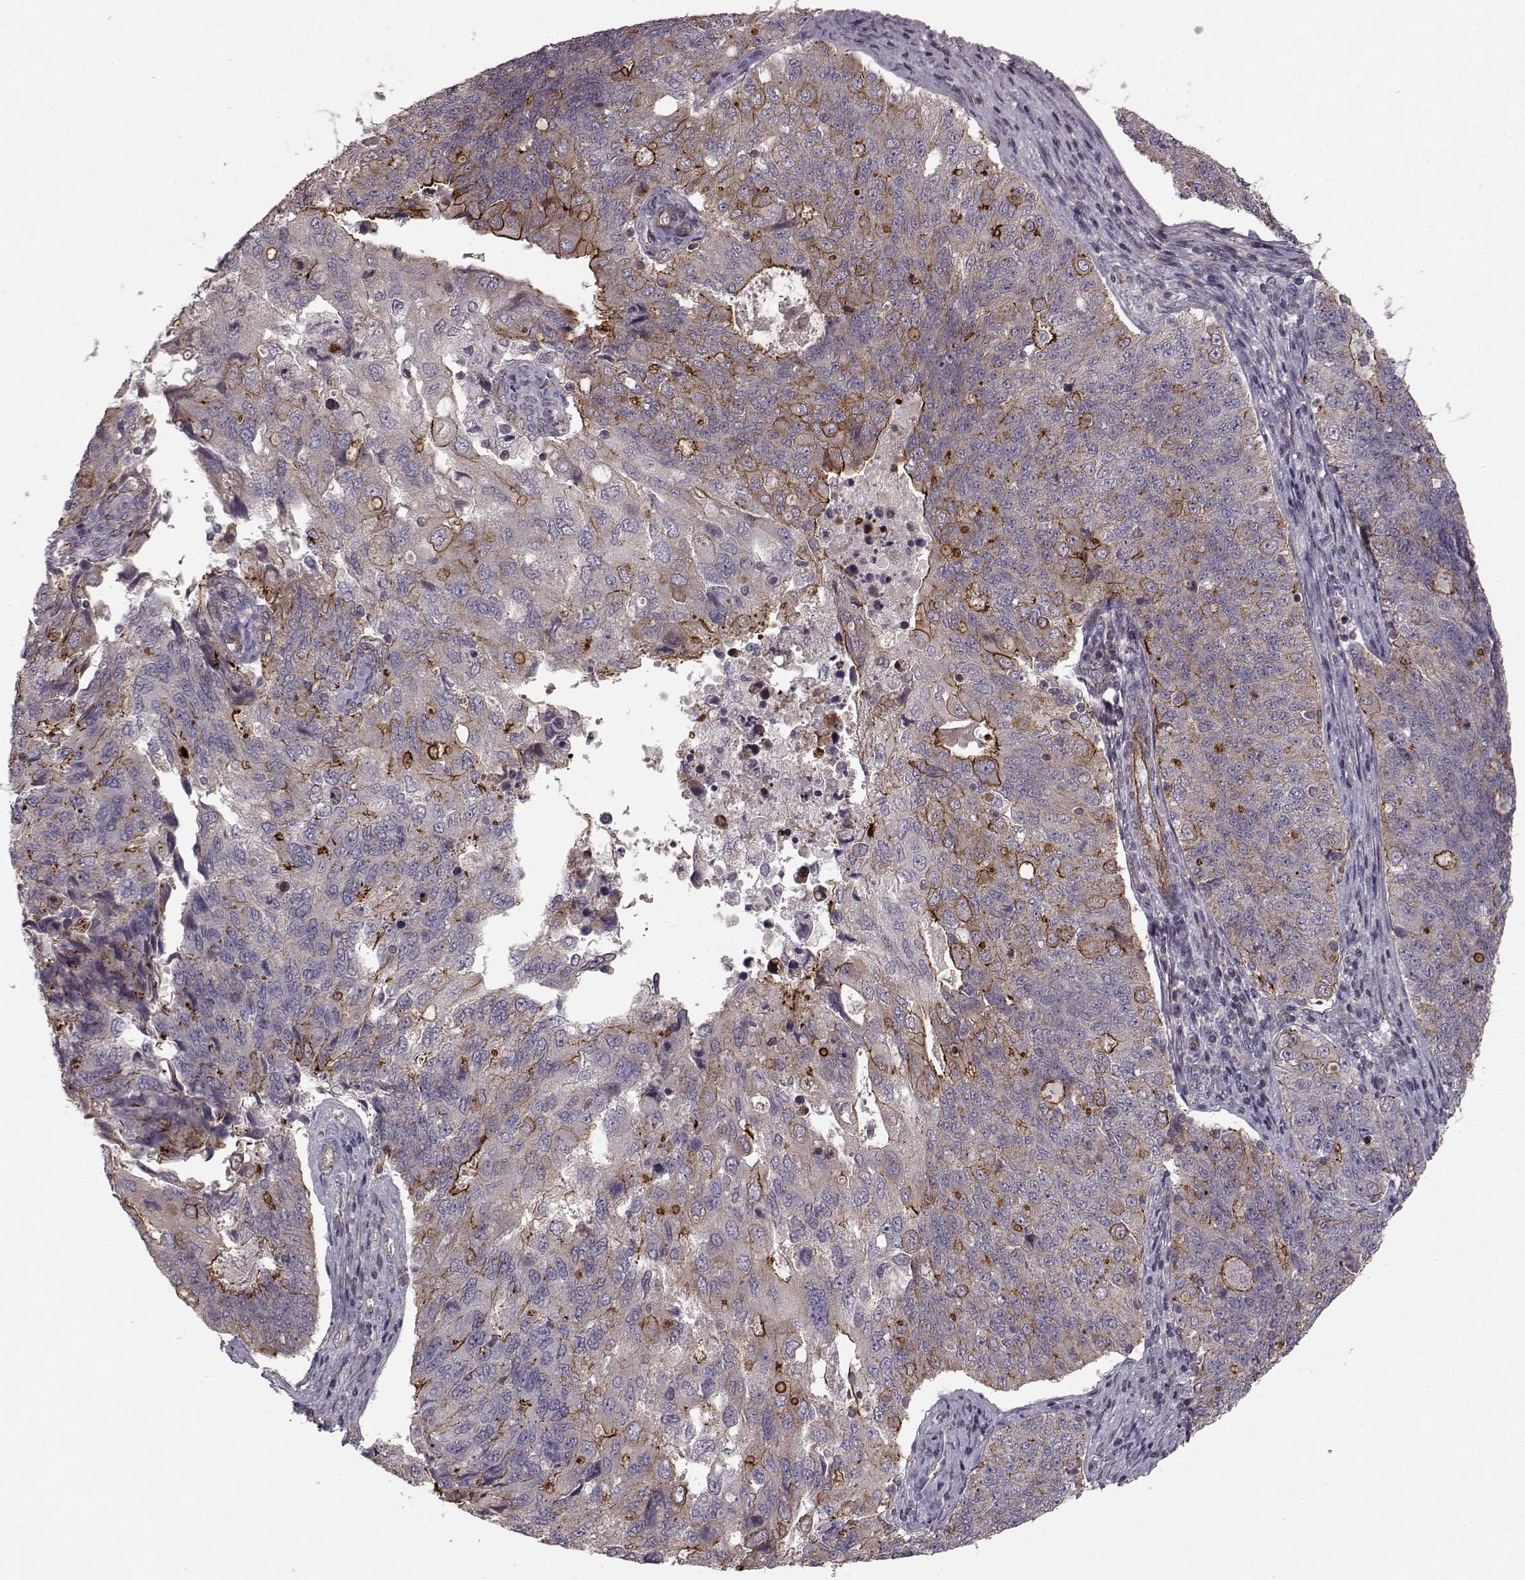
{"staining": {"intensity": "moderate", "quantity": "<25%", "location": "cytoplasmic/membranous"}, "tissue": "endometrial cancer", "cell_type": "Tumor cells", "image_type": "cancer", "snomed": [{"axis": "morphology", "description": "Adenocarcinoma, NOS"}, {"axis": "topography", "description": "Endometrium"}], "caption": "Protein analysis of adenocarcinoma (endometrial) tissue displays moderate cytoplasmic/membranous expression in about <25% of tumor cells.", "gene": "SLC22A18", "patient": {"sex": "female", "age": 43}}